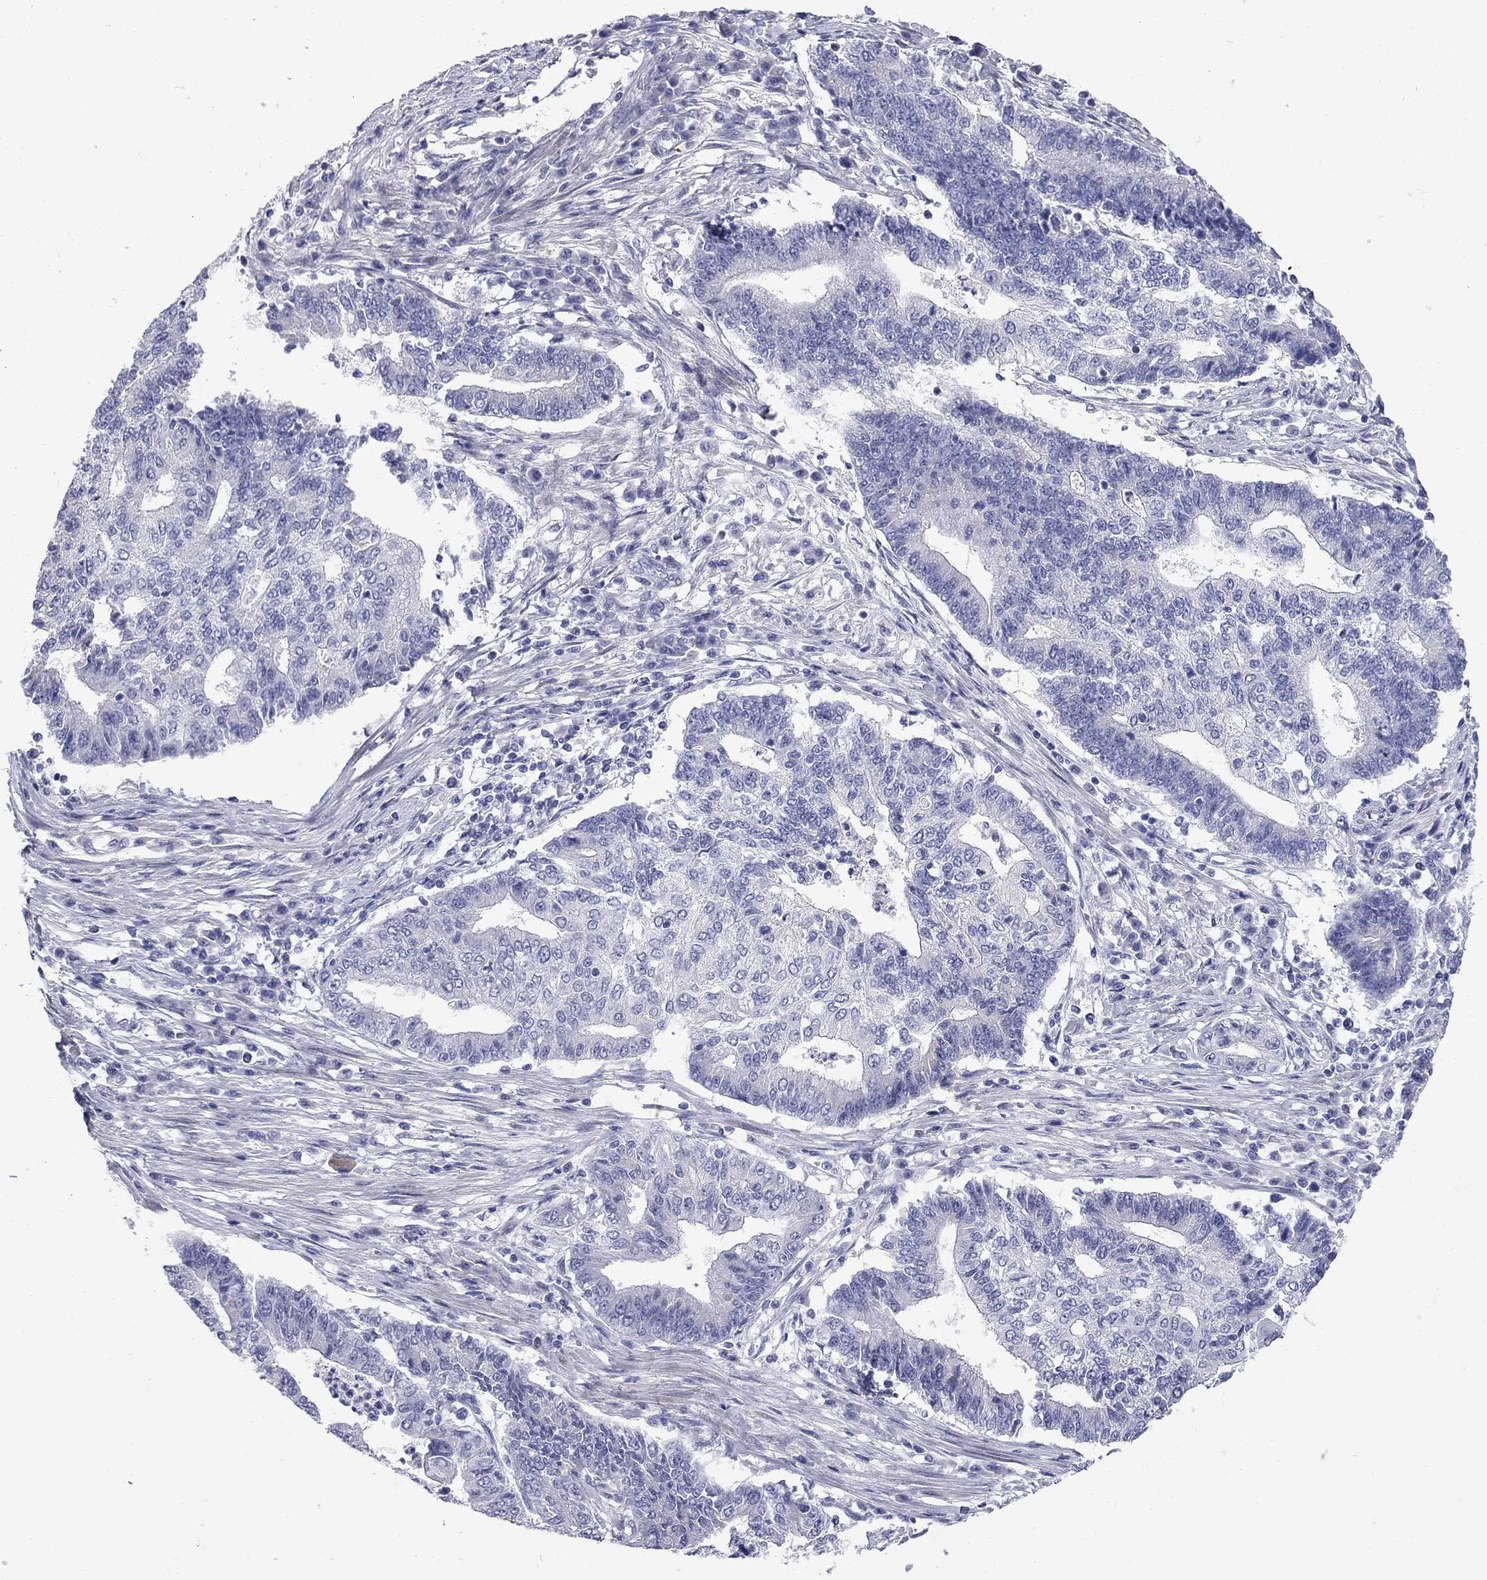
{"staining": {"intensity": "negative", "quantity": "none", "location": "none"}, "tissue": "endometrial cancer", "cell_type": "Tumor cells", "image_type": "cancer", "snomed": [{"axis": "morphology", "description": "Adenocarcinoma, NOS"}, {"axis": "topography", "description": "Uterus"}, {"axis": "topography", "description": "Endometrium"}], "caption": "A histopathology image of adenocarcinoma (endometrial) stained for a protein shows no brown staining in tumor cells.", "gene": "C8orf88", "patient": {"sex": "female", "age": 54}}